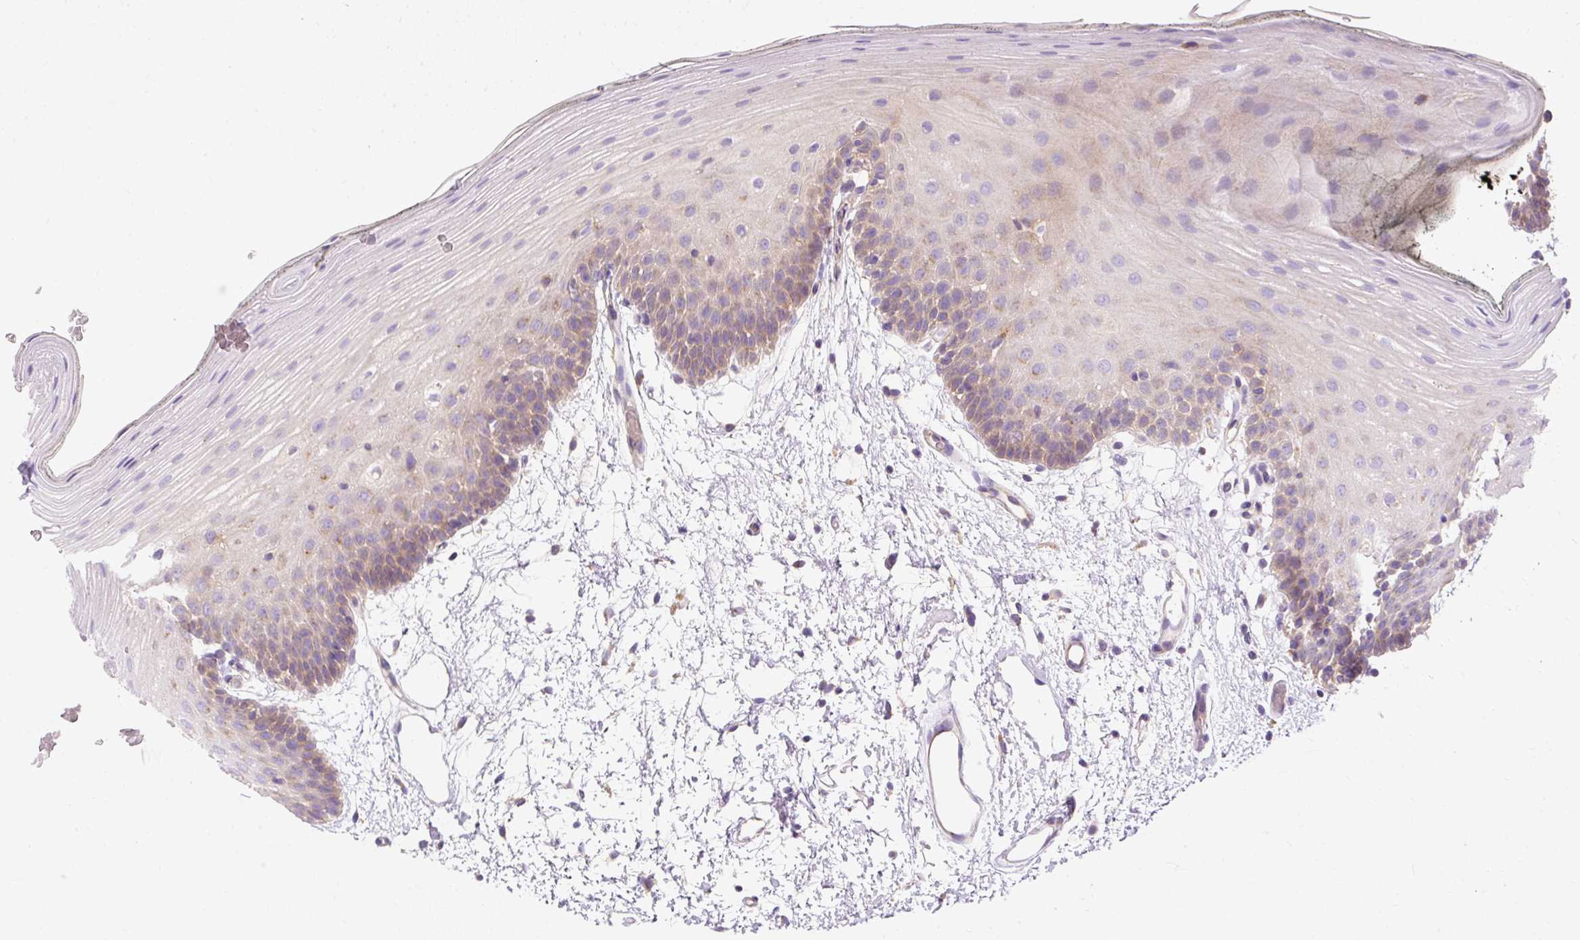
{"staining": {"intensity": "weak", "quantity": "25%-75%", "location": "cytoplasmic/membranous"}, "tissue": "oral mucosa", "cell_type": "Squamous epithelial cells", "image_type": "normal", "snomed": [{"axis": "morphology", "description": "Normal tissue, NOS"}, {"axis": "morphology", "description": "Squamous cell carcinoma, NOS"}, {"axis": "topography", "description": "Oral tissue"}, {"axis": "topography", "description": "Head-Neck"}], "caption": "High-power microscopy captured an immunohistochemistry histopathology image of unremarkable oral mucosa, revealing weak cytoplasmic/membranous staining in approximately 25%-75% of squamous epithelial cells. The protein is stained brown, and the nuclei are stained in blue (DAB (3,3'-diaminobenzidine) IHC with brightfield microscopy, high magnification).", "gene": "OR4K15", "patient": {"sex": "female", "age": 81}}